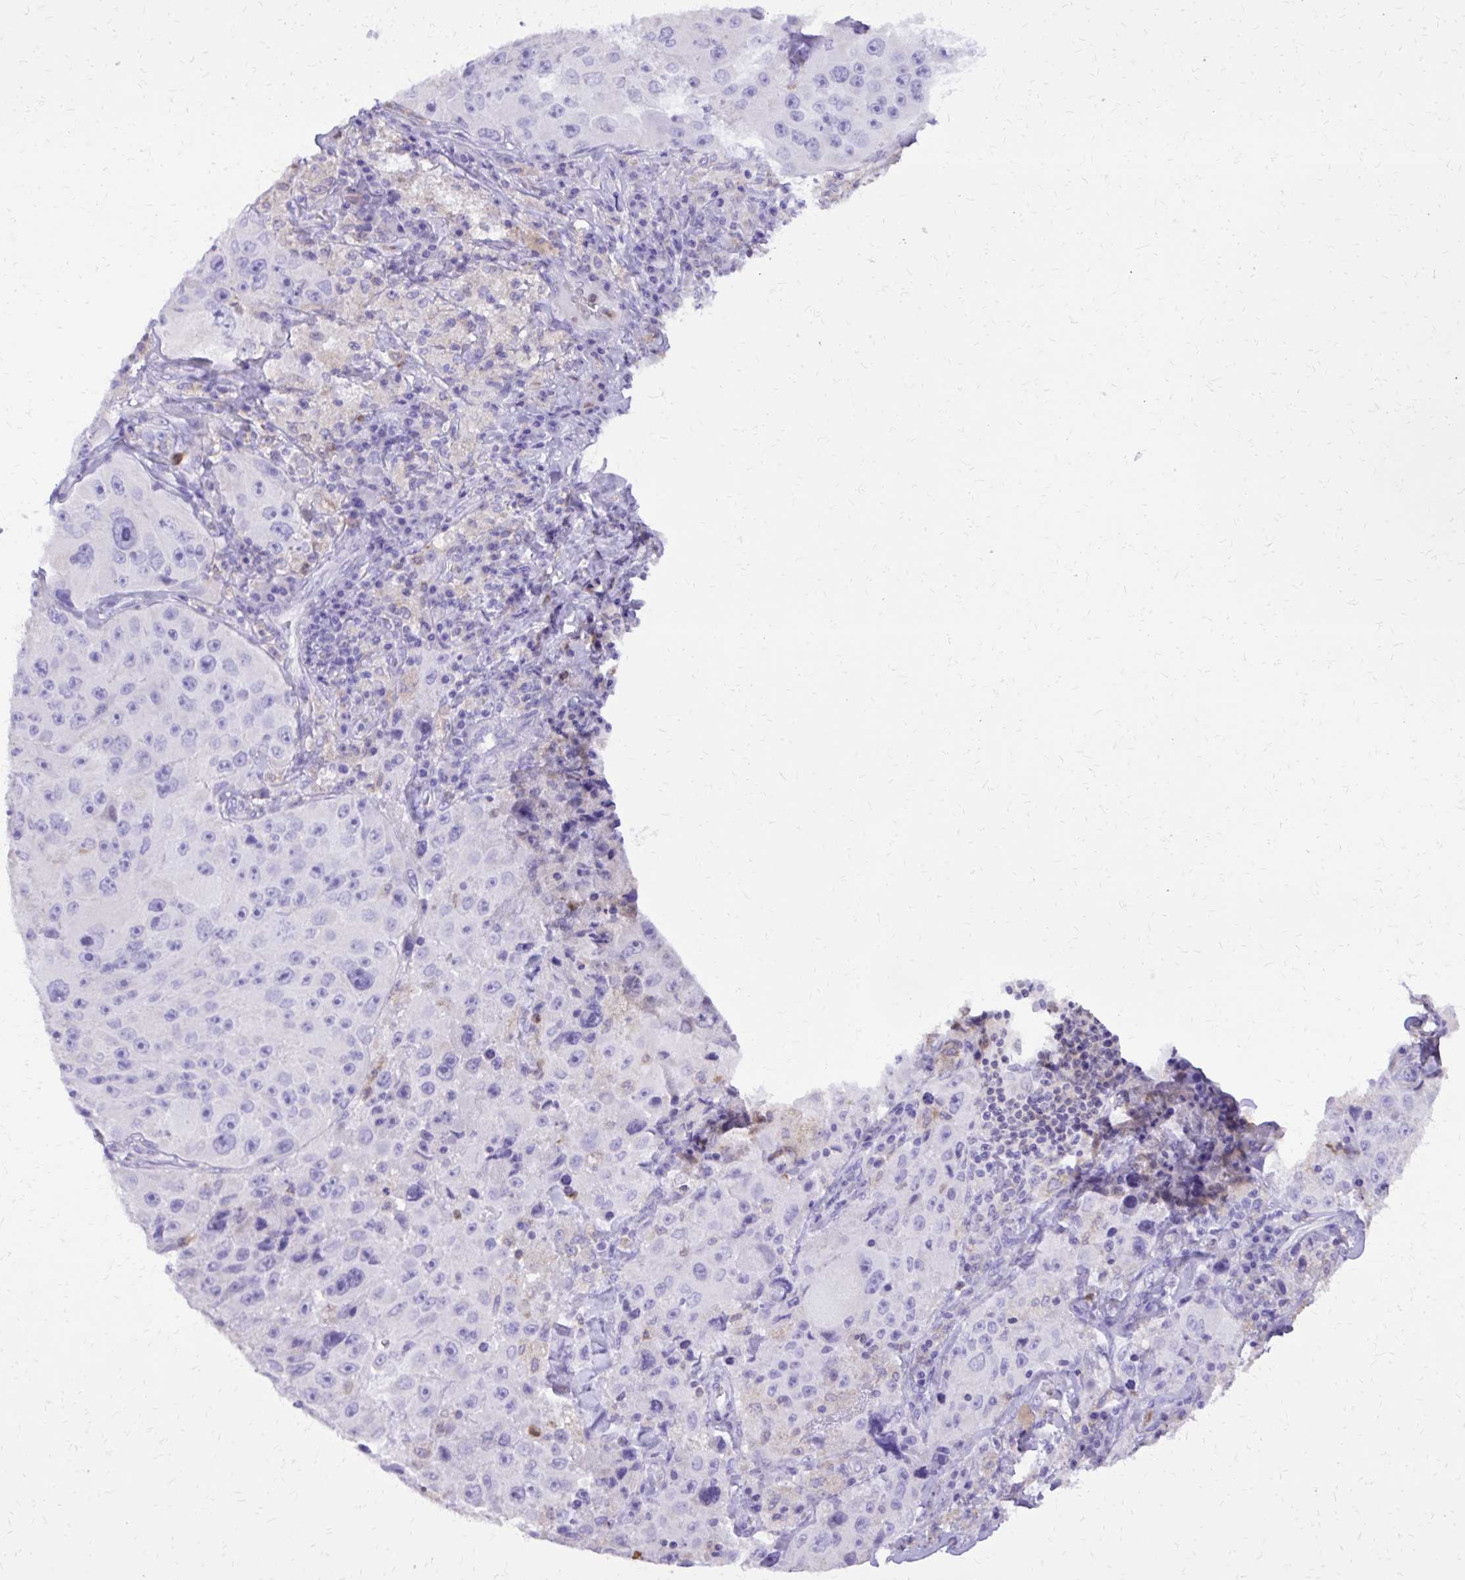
{"staining": {"intensity": "negative", "quantity": "none", "location": "none"}, "tissue": "melanoma", "cell_type": "Tumor cells", "image_type": "cancer", "snomed": [{"axis": "morphology", "description": "Malignant melanoma, Metastatic site"}, {"axis": "topography", "description": "Lymph node"}], "caption": "Immunohistochemical staining of human melanoma displays no significant positivity in tumor cells.", "gene": "CAT", "patient": {"sex": "male", "age": 62}}